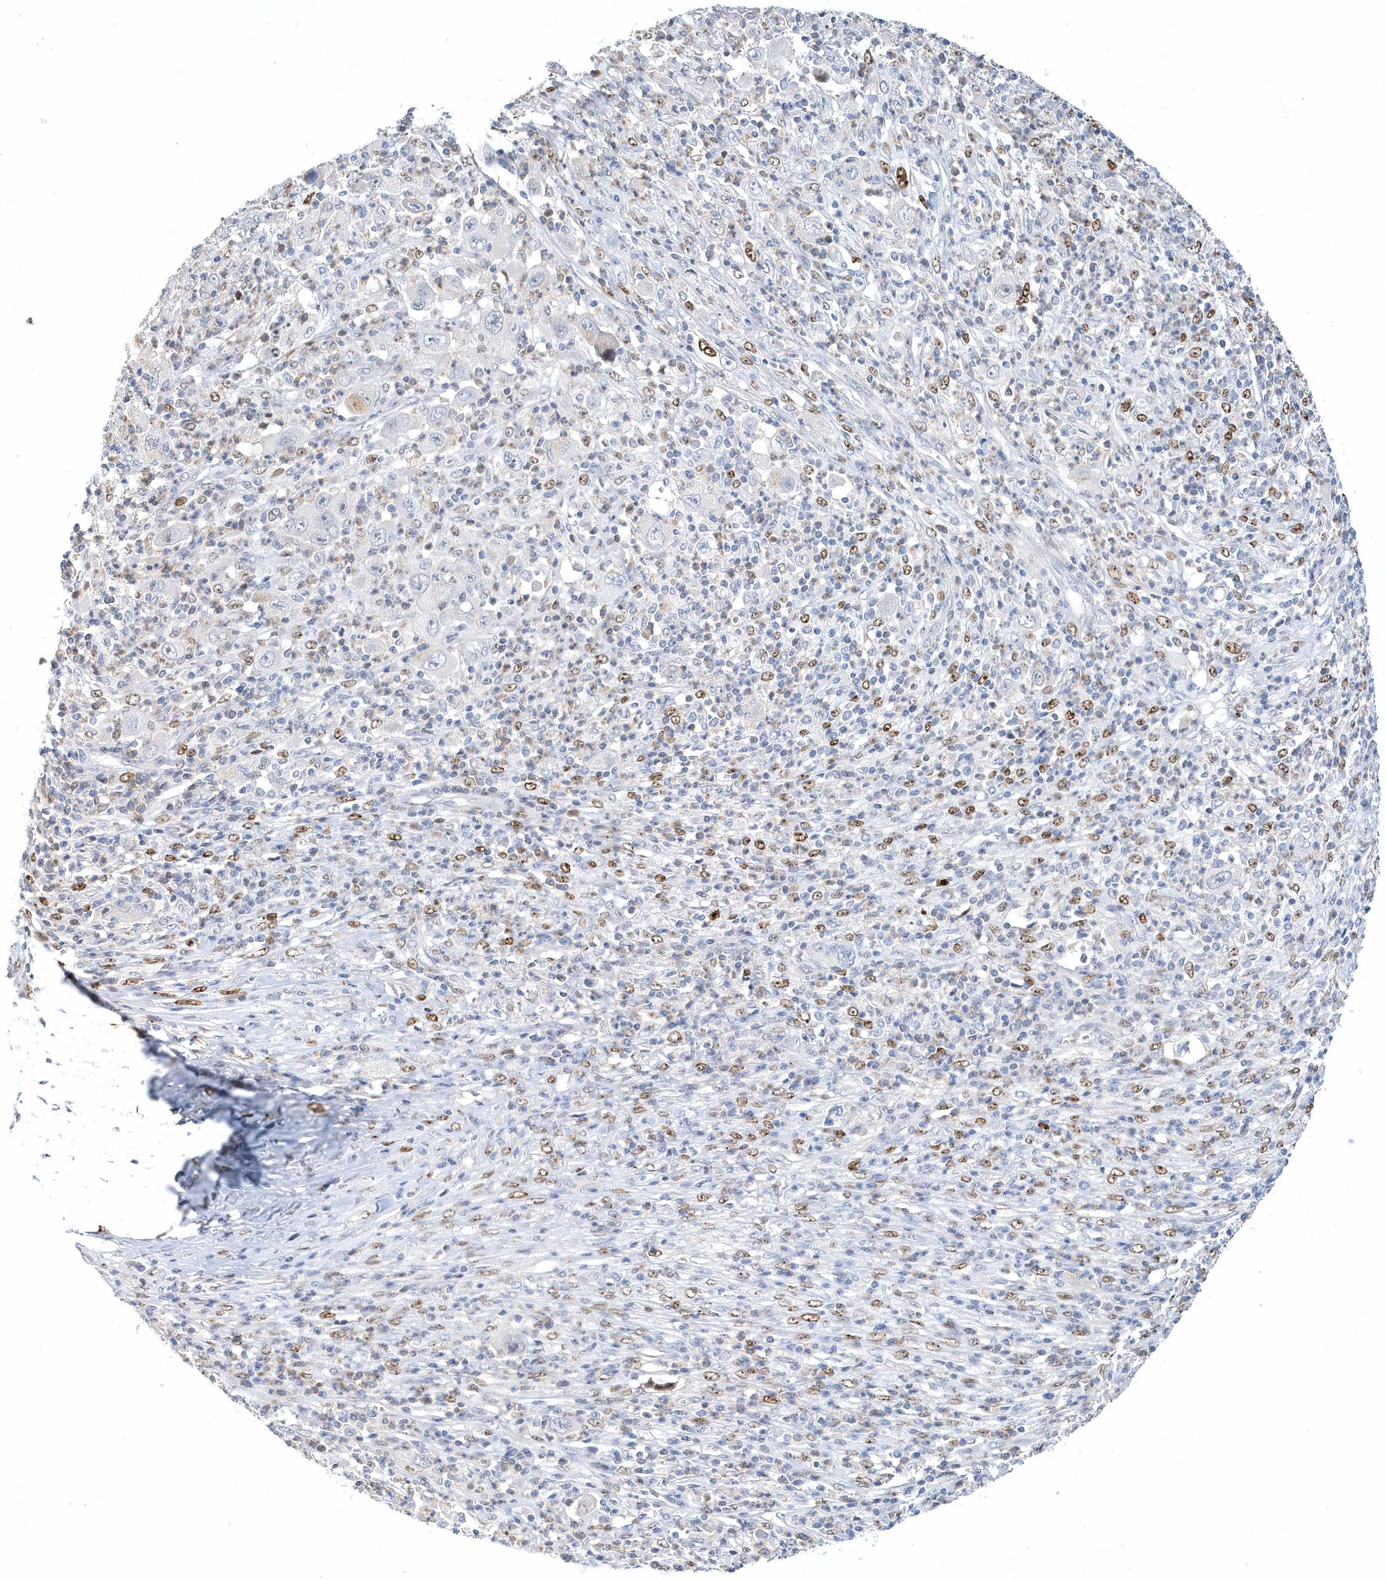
{"staining": {"intensity": "negative", "quantity": "none", "location": "none"}, "tissue": "melanoma", "cell_type": "Tumor cells", "image_type": "cancer", "snomed": [{"axis": "morphology", "description": "Malignant melanoma, Metastatic site"}, {"axis": "topography", "description": "Skin"}], "caption": "A histopathology image of malignant melanoma (metastatic site) stained for a protein reveals no brown staining in tumor cells.", "gene": "MACROH2A2", "patient": {"sex": "female", "age": 56}}